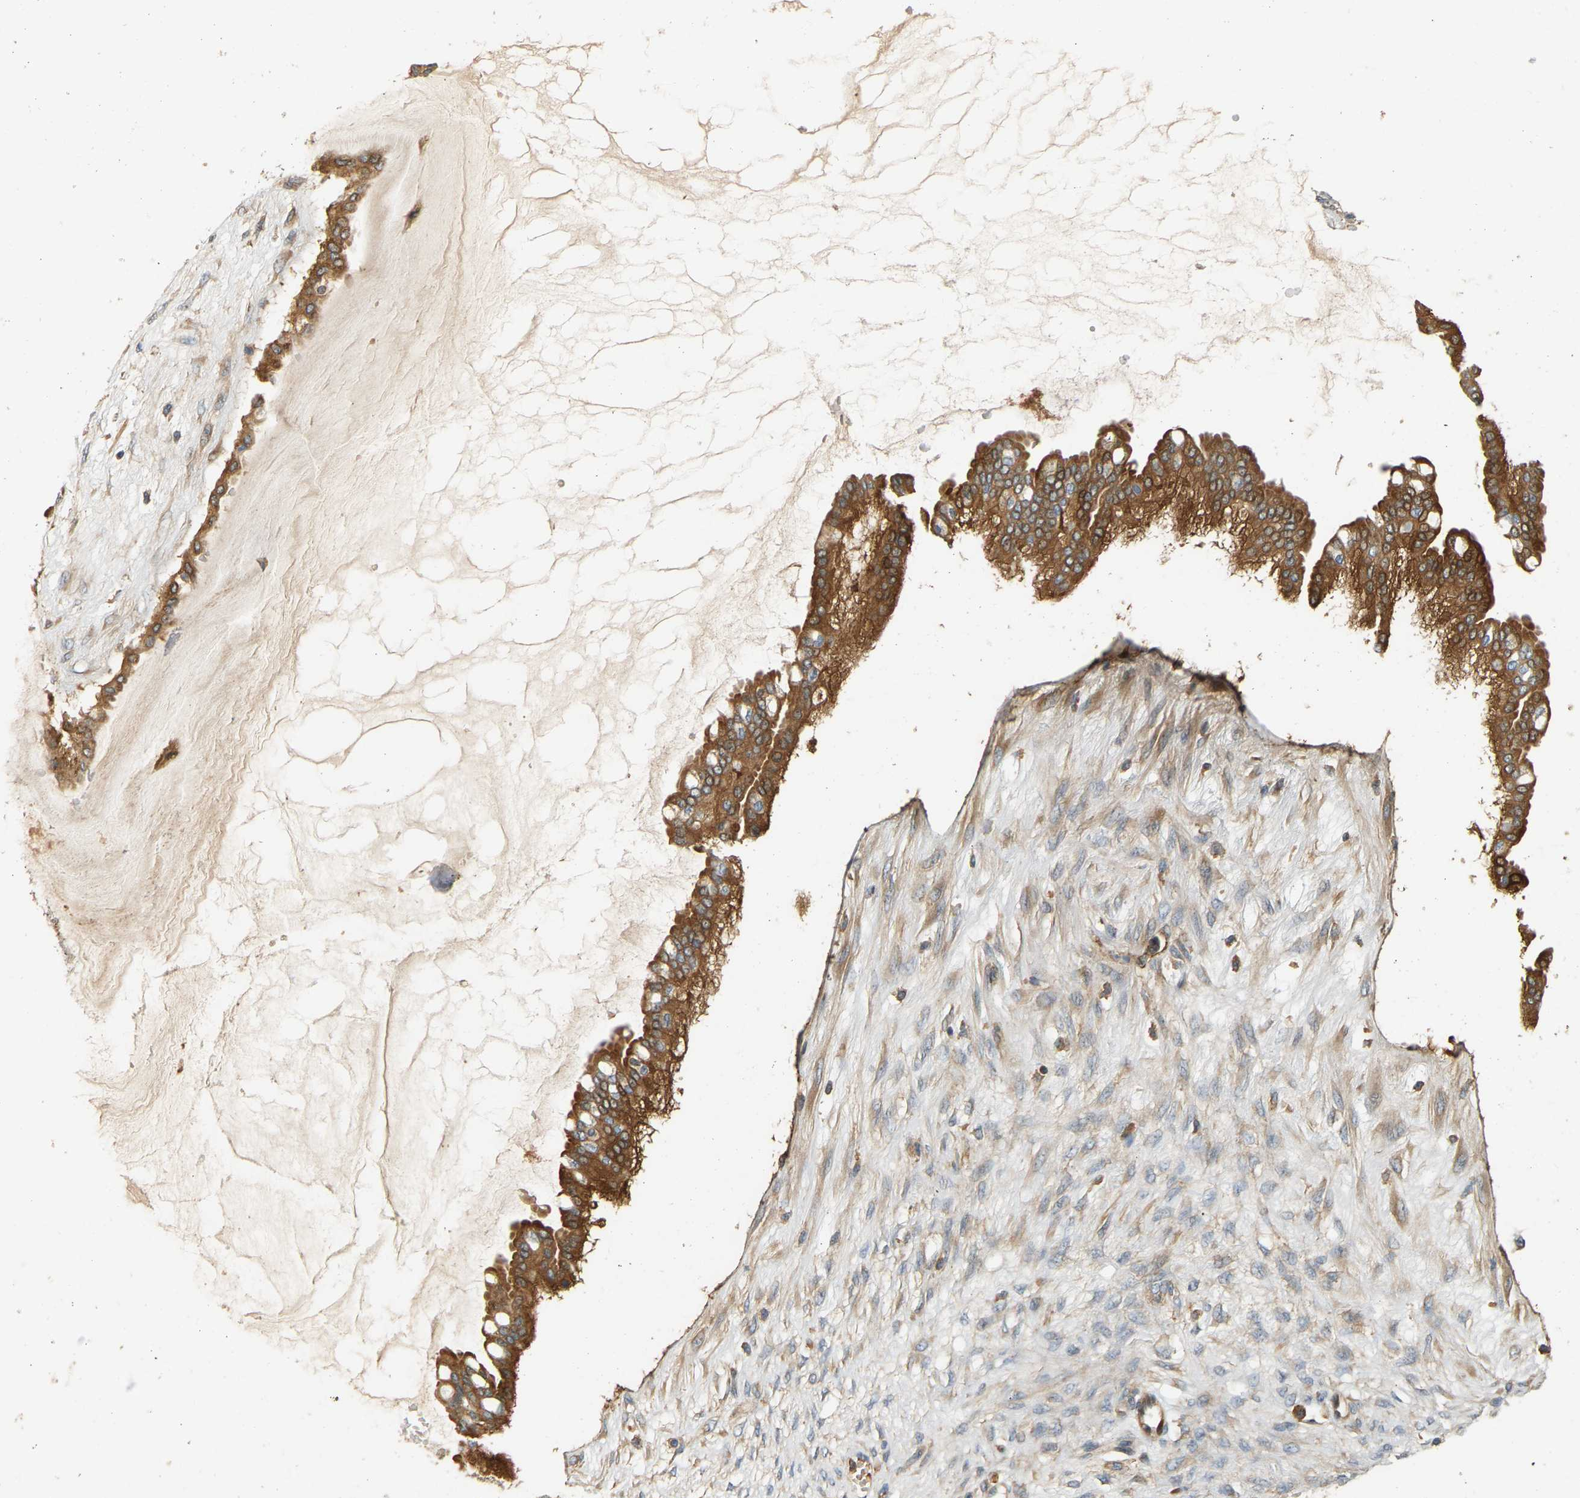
{"staining": {"intensity": "strong", "quantity": ">75%", "location": "cytoplasmic/membranous"}, "tissue": "ovarian cancer", "cell_type": "Tumor cells", "image_type": "cancer", "snomed": [{"axis": "morphology", "description": "Cystadenocarcinoma, mucinous, NOS"}, {"axis": "topography", "description": "Ovary"}], "caption": "Human ovarian mucinous cystadenocarcinoma stained for a protein (brown) shows strong cytoplasmic/membranous positive positivity in about >75% of tumor cells.", "gene": "AKAP13", "patient": {"sex": "female", "age": 73}}